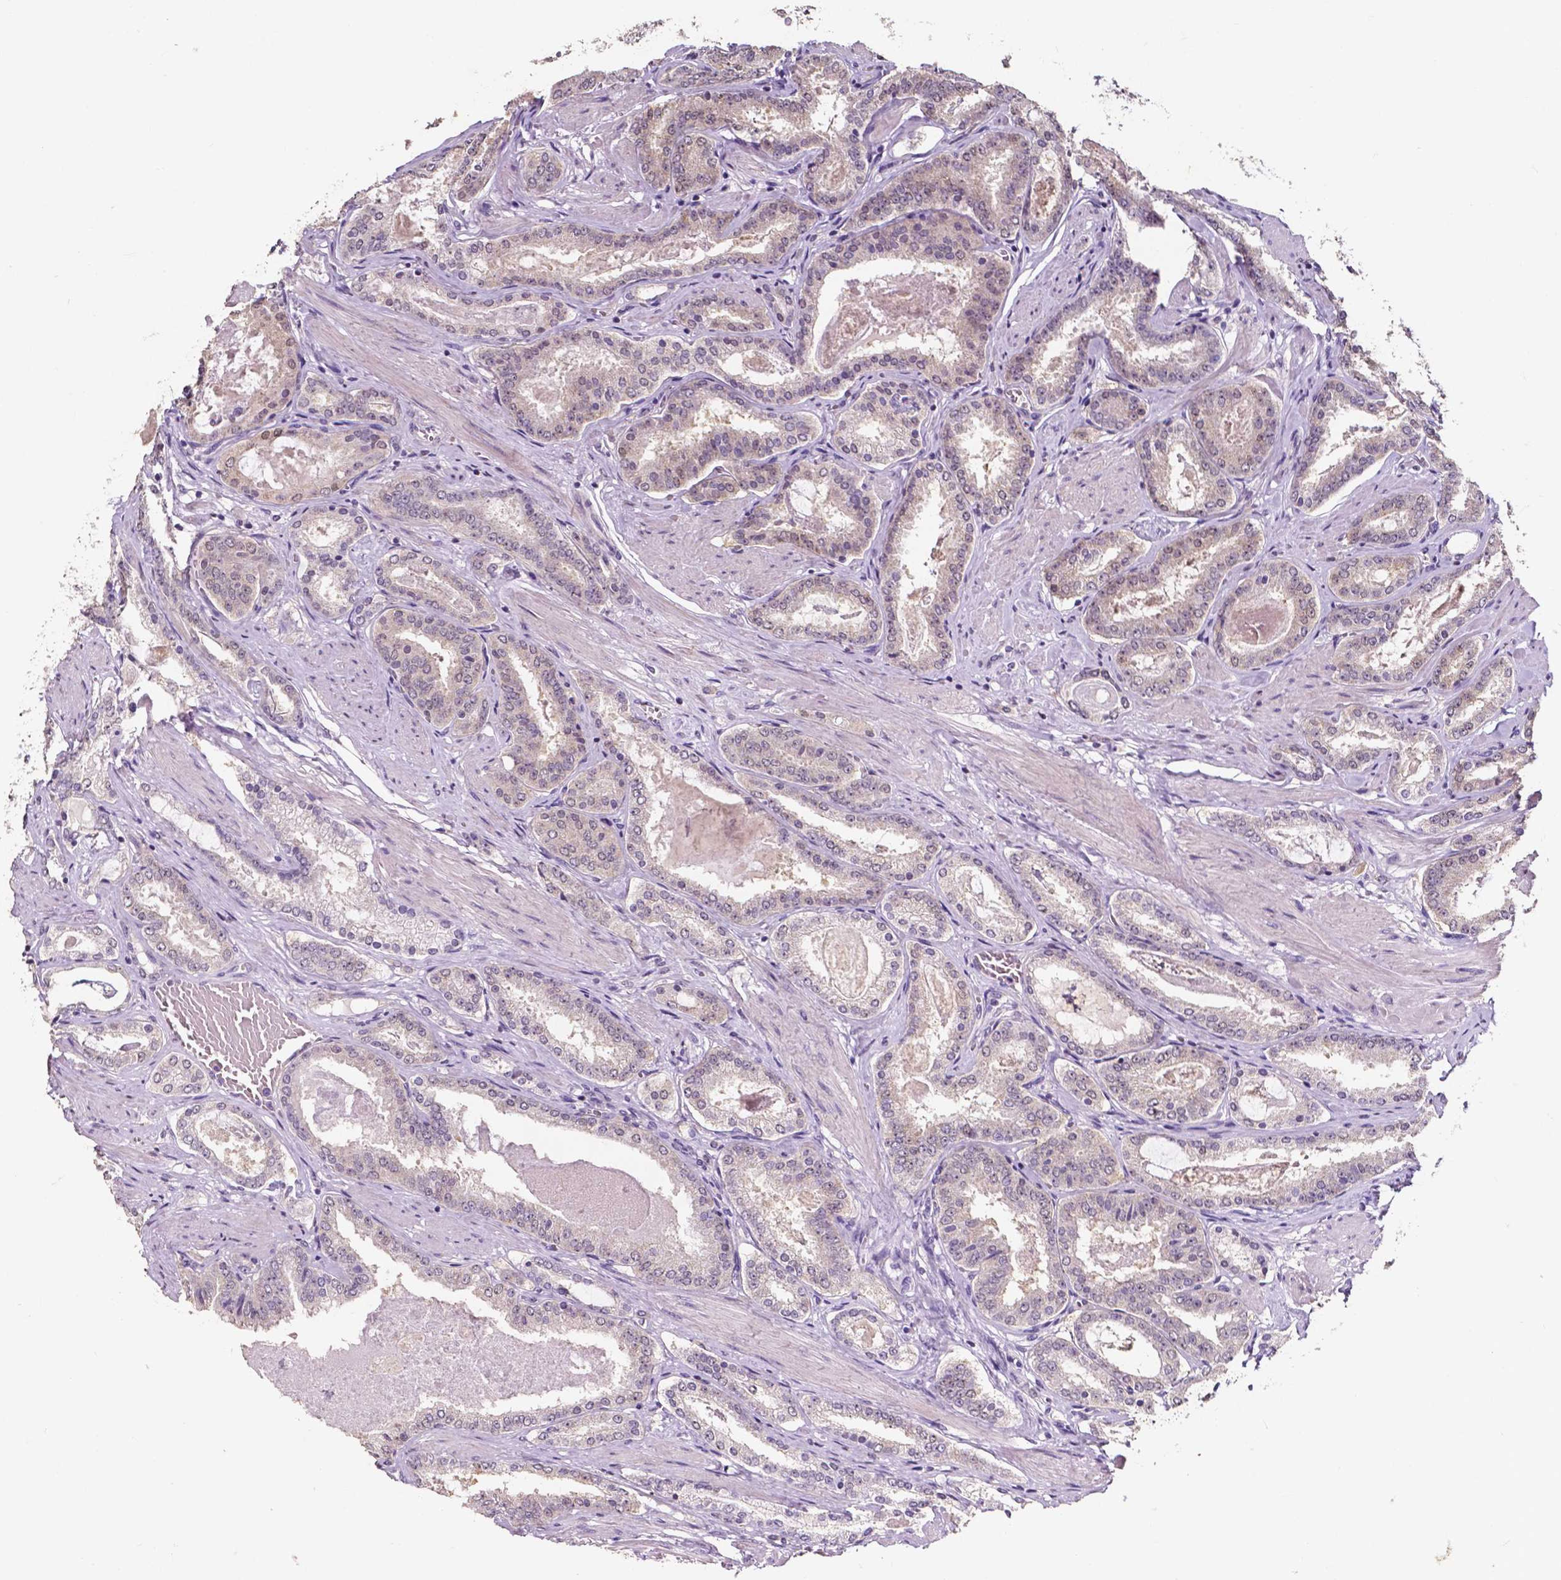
{"staining": {"intensity": "negative", "quantity": "none", "location": "none"}, "tissue": "prostate cancer", "cell_type": "Tumor cells", "image_type": "cancer", "snomed": [{"axis": "morphology", "description": "Adenocarcinoma, High grade"}, {"axis": "topography", "description": "Prostate"}], "caption": "Immunohistochemistry (IHC) of human prostate cancer (adenocarcinoma (high-grade)) displays no expression in tumor cells. Nuclei are stained in blue.", "gene": "PSAT1", "patient": {"sex": "male", "age": 63}}